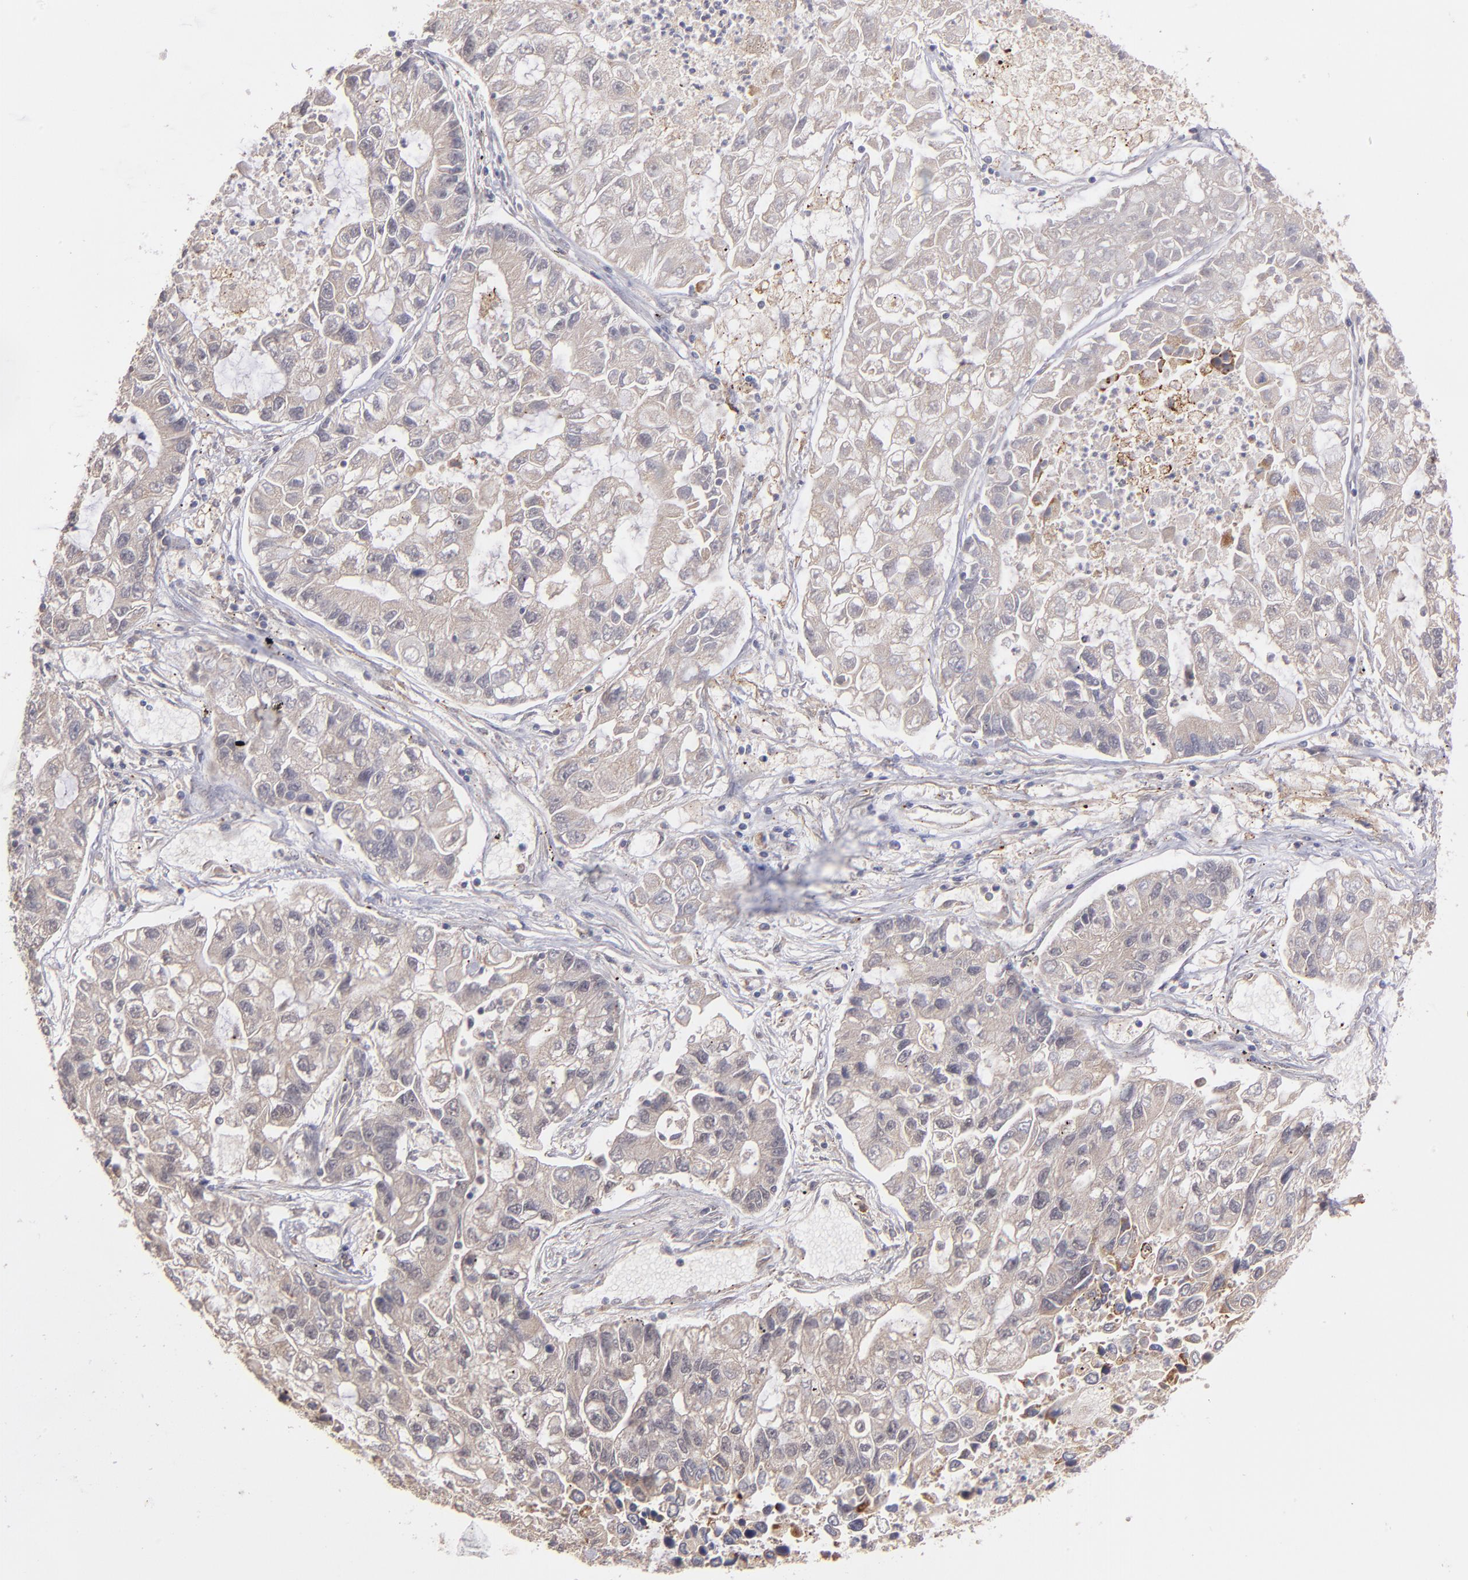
{"staining": {"intensity": "weak", "quantity": ">75%", "location": "cytoplasmic/membranous"}, "tissue": "lung cancer", "cell_type": "Tumor cells", "image_type": "cancer", "snomed": [{"axis": "morphology", "description": "Adenocarcinoma, NOS"}, {"axis": "topography", "description": "Lung"}], "caption": "Human lung adenocarcinoma stained with a protein marker exhibits weak staining in tumor cells.", "gene": "ZFYVE1", "patient": {"sex": "female", "age": 51}}